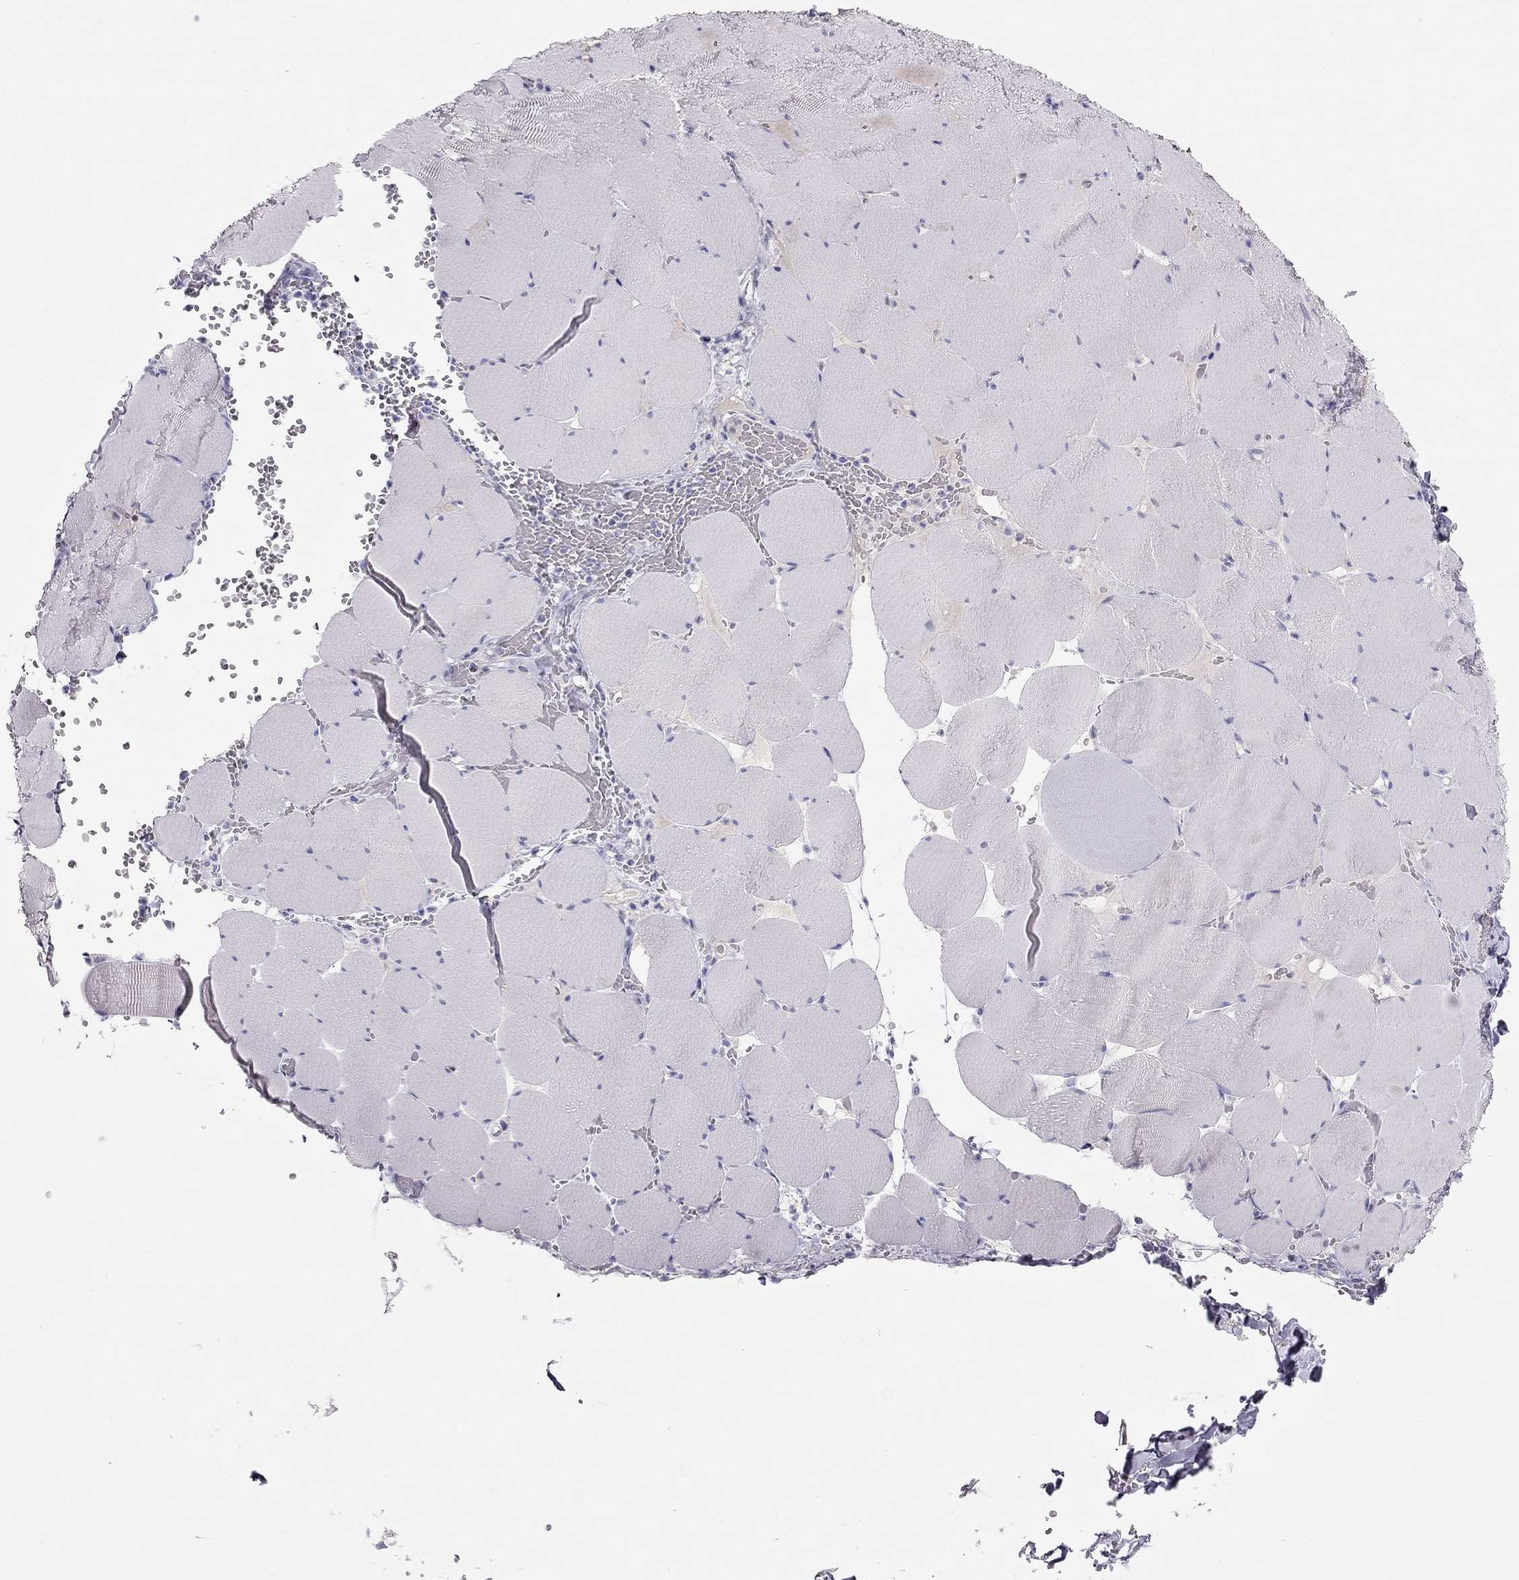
{"staining": {"intensity": "negative", "quantity": "none", "location": "none"}, "tissue": "skeletal muscle", "cell_type": "Myocytes", "image_type": "normal", "snomed": [{"axis": "morphology", "description": "Normal tissue, NOS"}, {"axis": "morphology", "description": "Malignant melanoma, Metastatic site"}, {"axis": "topography", "description": "Skeletal muscle"}], "caption": "Protein analysis of normal skeletal muscle reveals no significant expression in myocytes. The staining was performed using DAB (3,3'-diaminobenzidine) to visualize the protein expression in brown, while the nuclei were stained in blue with hematoxylin (Magnification: 20x).", "gene": "KCNV2", "patient": {"sex": "male", "age": 50}}